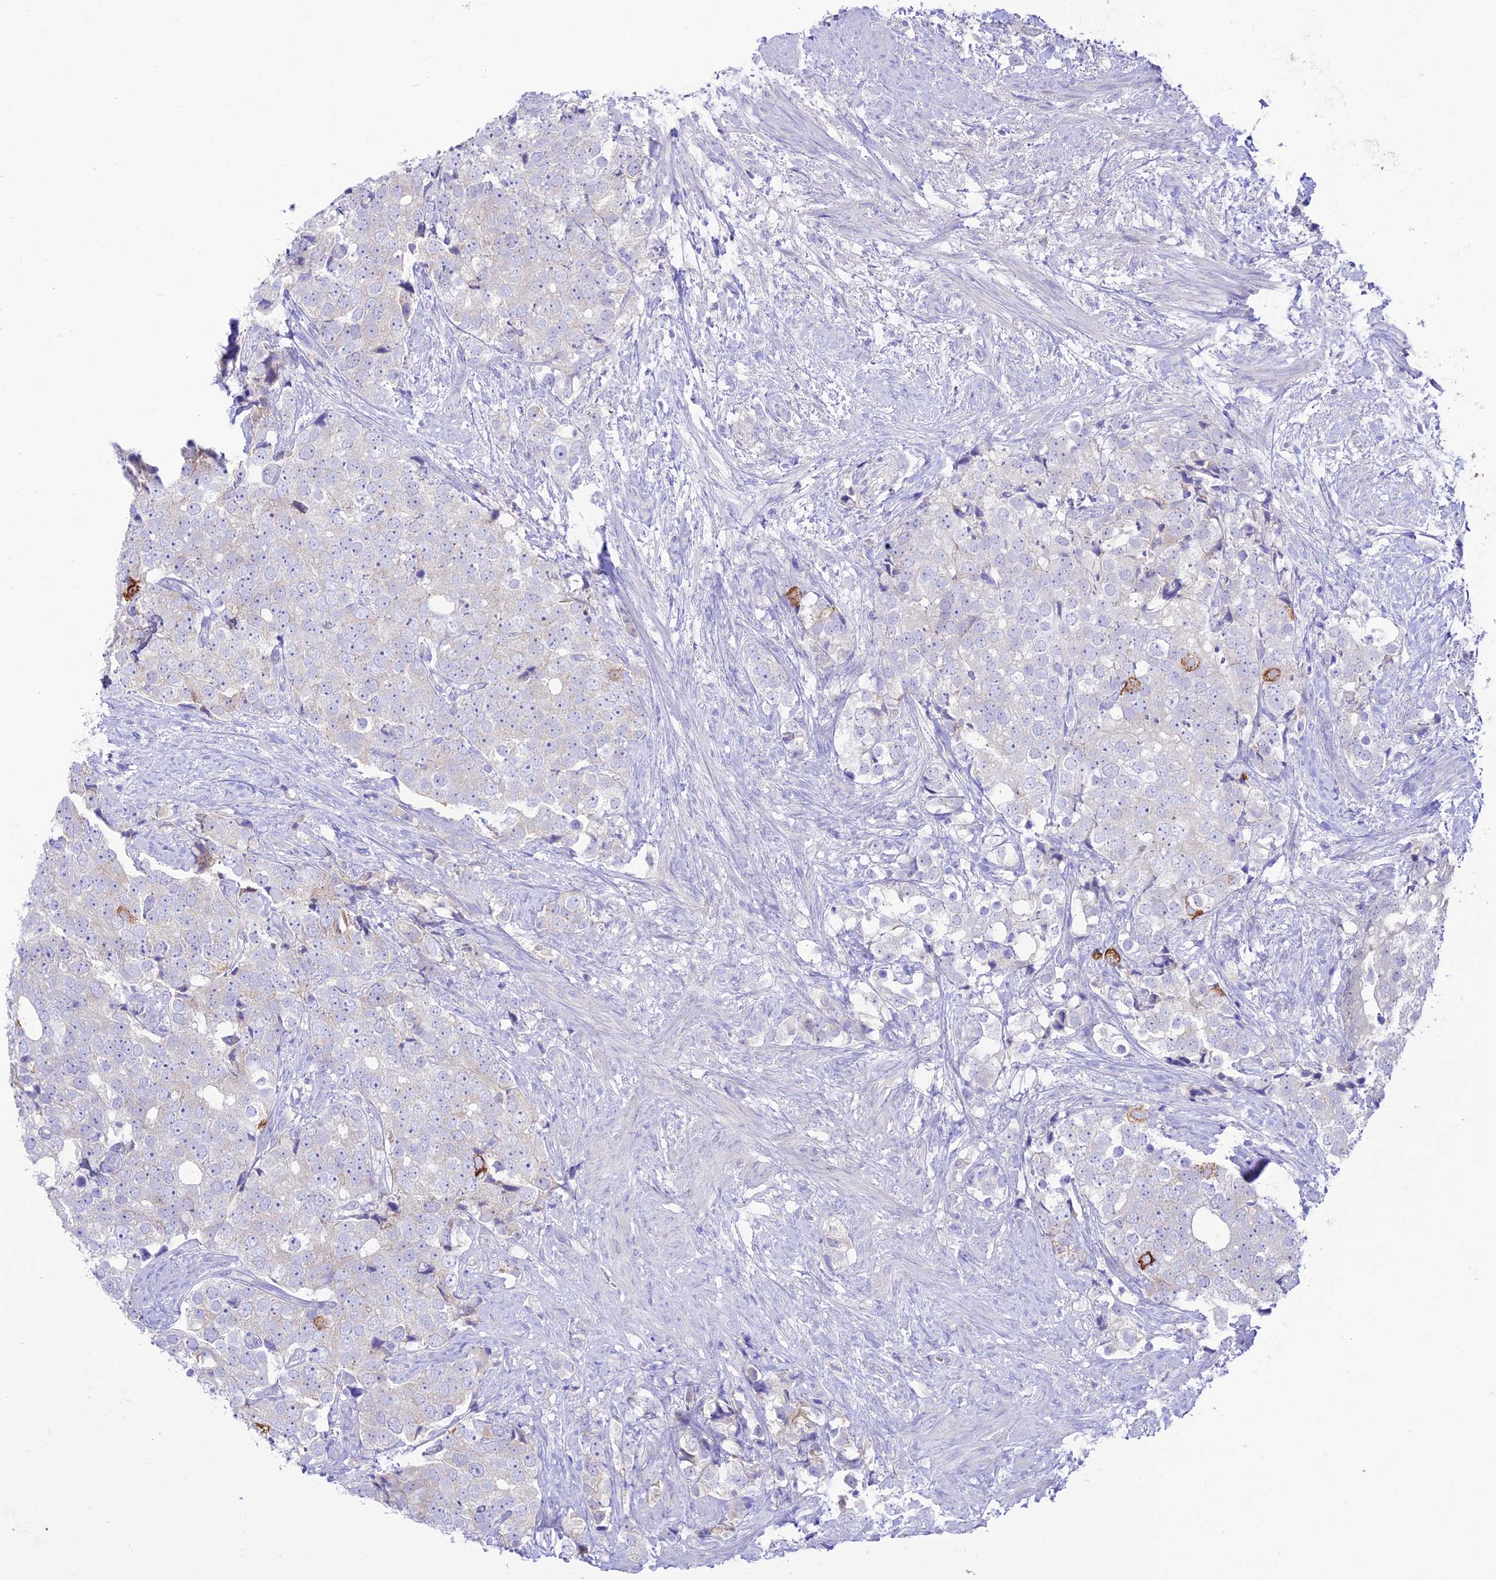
{"staining": {"intensity": "negative", "quantity": "none", "location": "none"}, "tissue": "prostate cancer", "cell_type": "Tumor cells", "image_type": "cancer", "snomed": [{"axis": "morphology", "description": "Adenocarcinoma, High grade"}, {"axis": "topography", "description": "Prostate"}], "caption": "Tumor cells show no significant protein staining in prostate cancer (high-grade adenocarcinoma). (Stains: DAB (3,3'-diaminobenzidine) IHC with hematoxylin counter stain, Microscopy: brightfield microscopy at high magnification).", "gene": "NLRP9", "patient": {"sex": "male", "age": 49}}